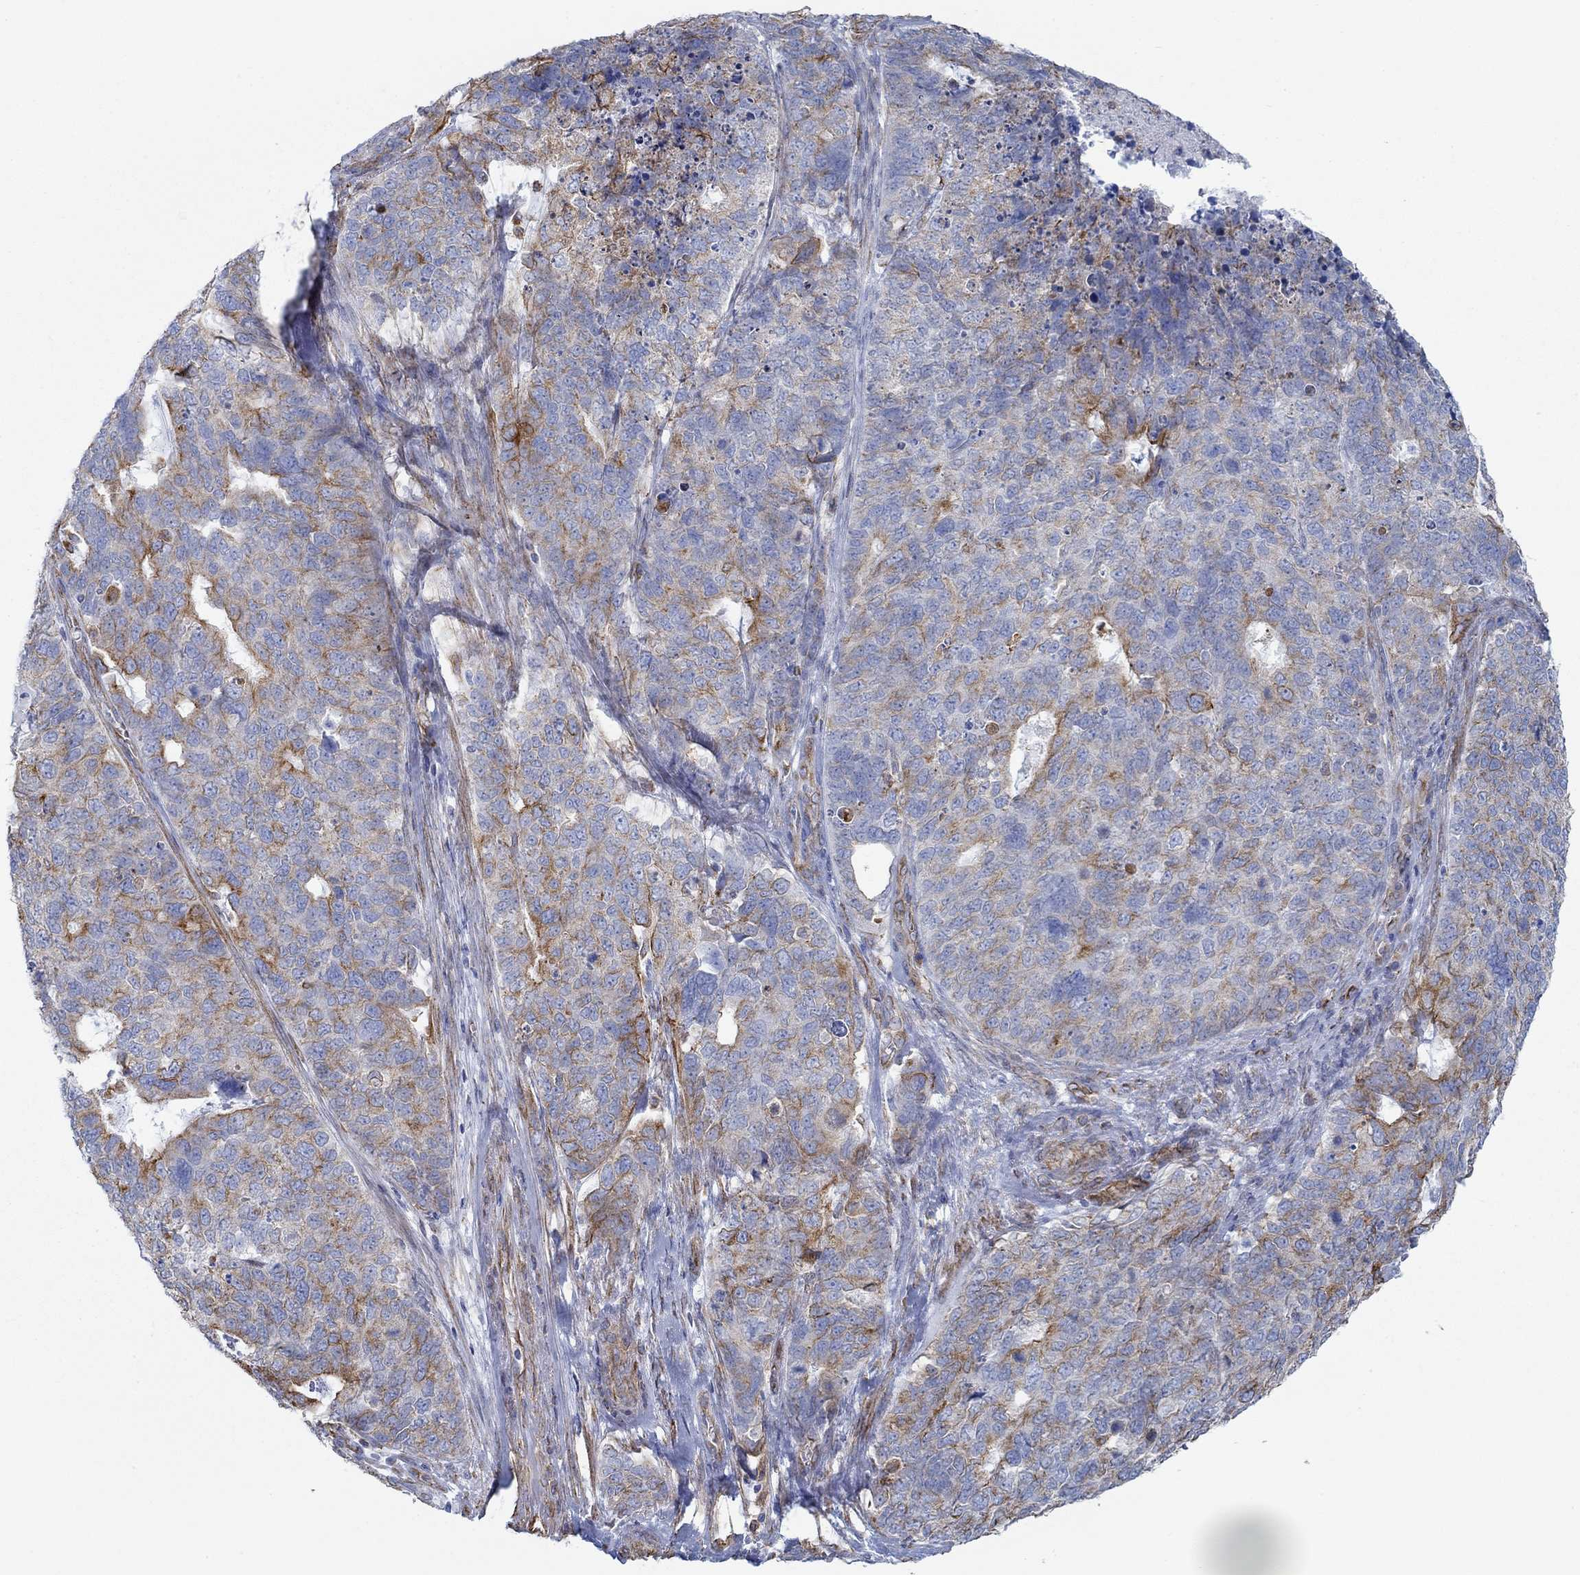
{"staining": {"intensity": "moderate", "quantity": "<25%", "location": "cytoplasmic/membranous"}, "tissue": "cervical cancer", "cell_type": "Tumor cells", "image_type": "cancer", "snomed": [{"axis": "morphology", "description": "Squamous cell carcinoma, NOS"}, {"axis": "topography", "description": "Cervix"}], "caption": "IHC (DAB) staining of cervical squamous cell carcinoma demonstrates moderate cytoplasmic/membranous protein positivity in about <25% of tumor cells.", "gene": "STC2", "patient": {"sex": "female", "age": 63}}